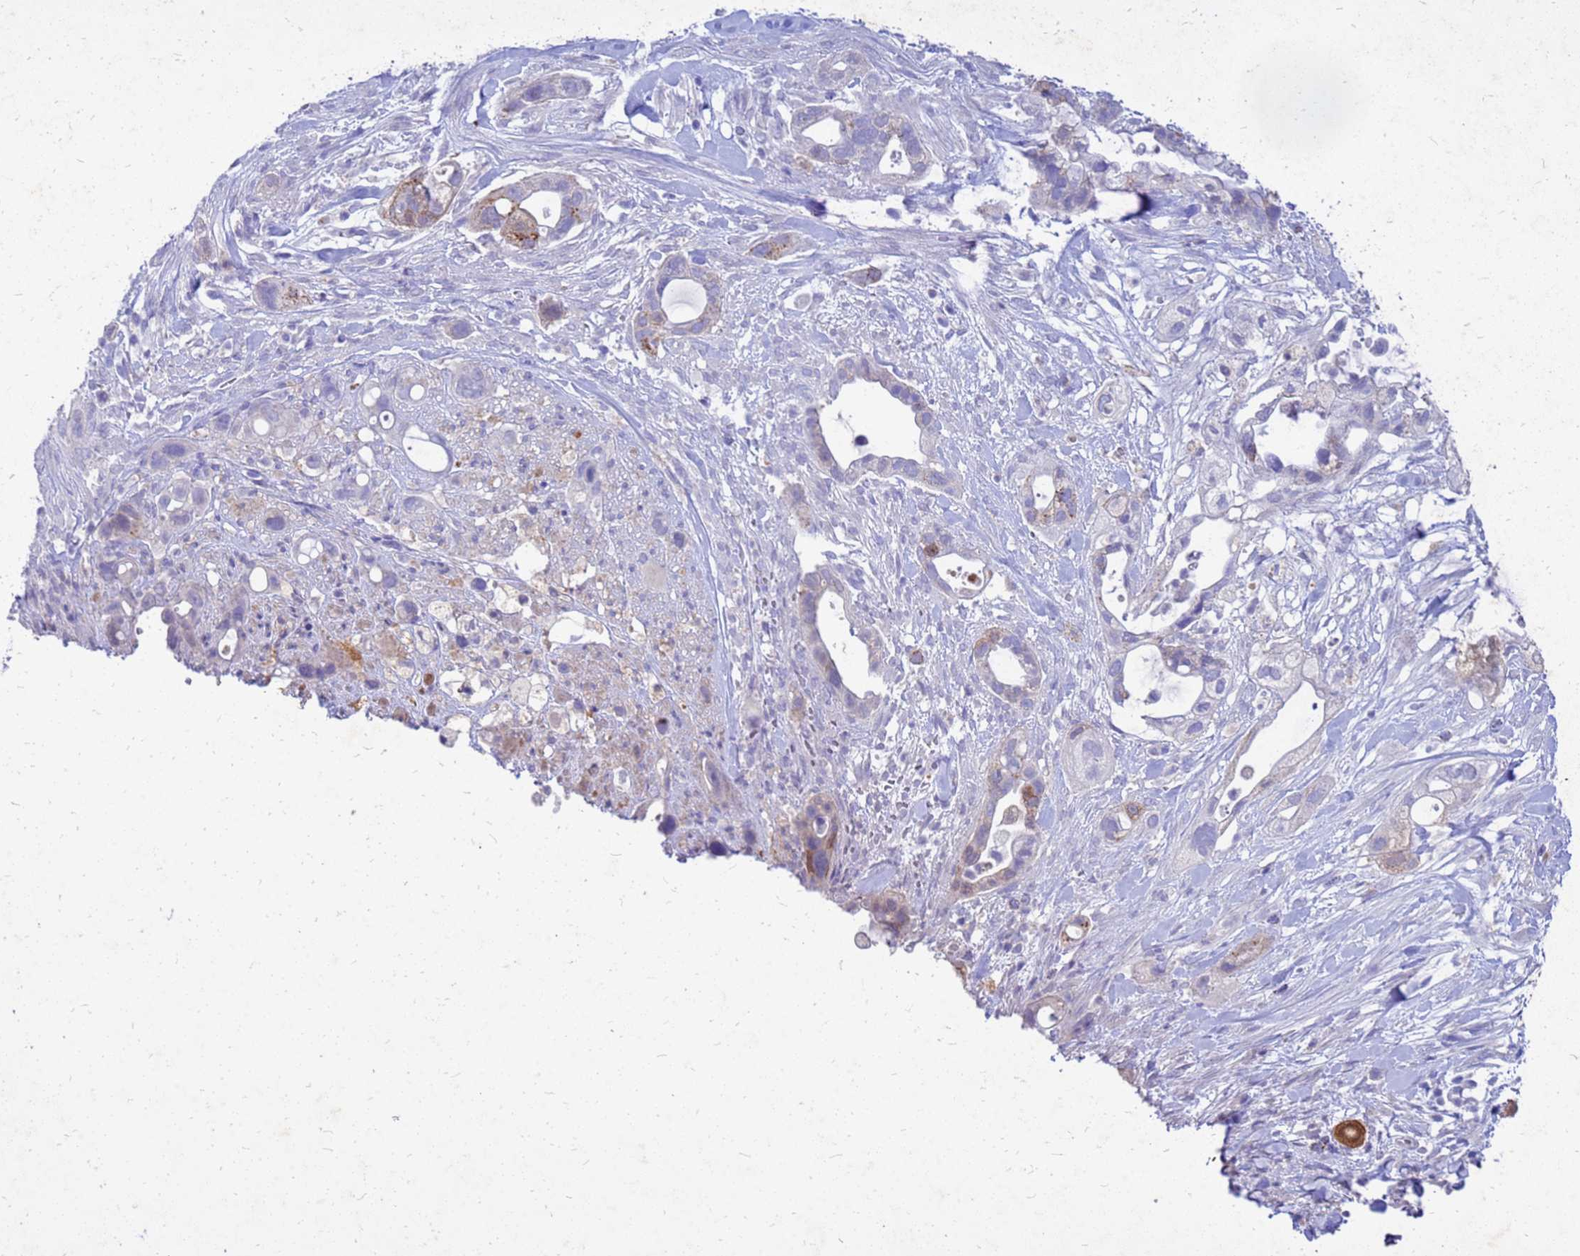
{"staining": {"intensity": "moderate", "quantity": "<25%", "location": "cytoplasmic/membranous"}, "tissue": "pancreatic cancer", "cell_type": "Tumor cells", "image_type": "cancer", "snomed": [{"axis": "morphology", "description": "Adenocarcinoma, NOS"}, {"axis": "topography", "description": "Pancreas"}], "caption": "Human pancreatic adenocarcinoma stained for a protein (brown) demonstrates moderate cytoplasmic/membranous positive expression in about <25% of tumor cells.", "gene": "AKR1C1", "patient": {"sex": "male", "age": 44}}